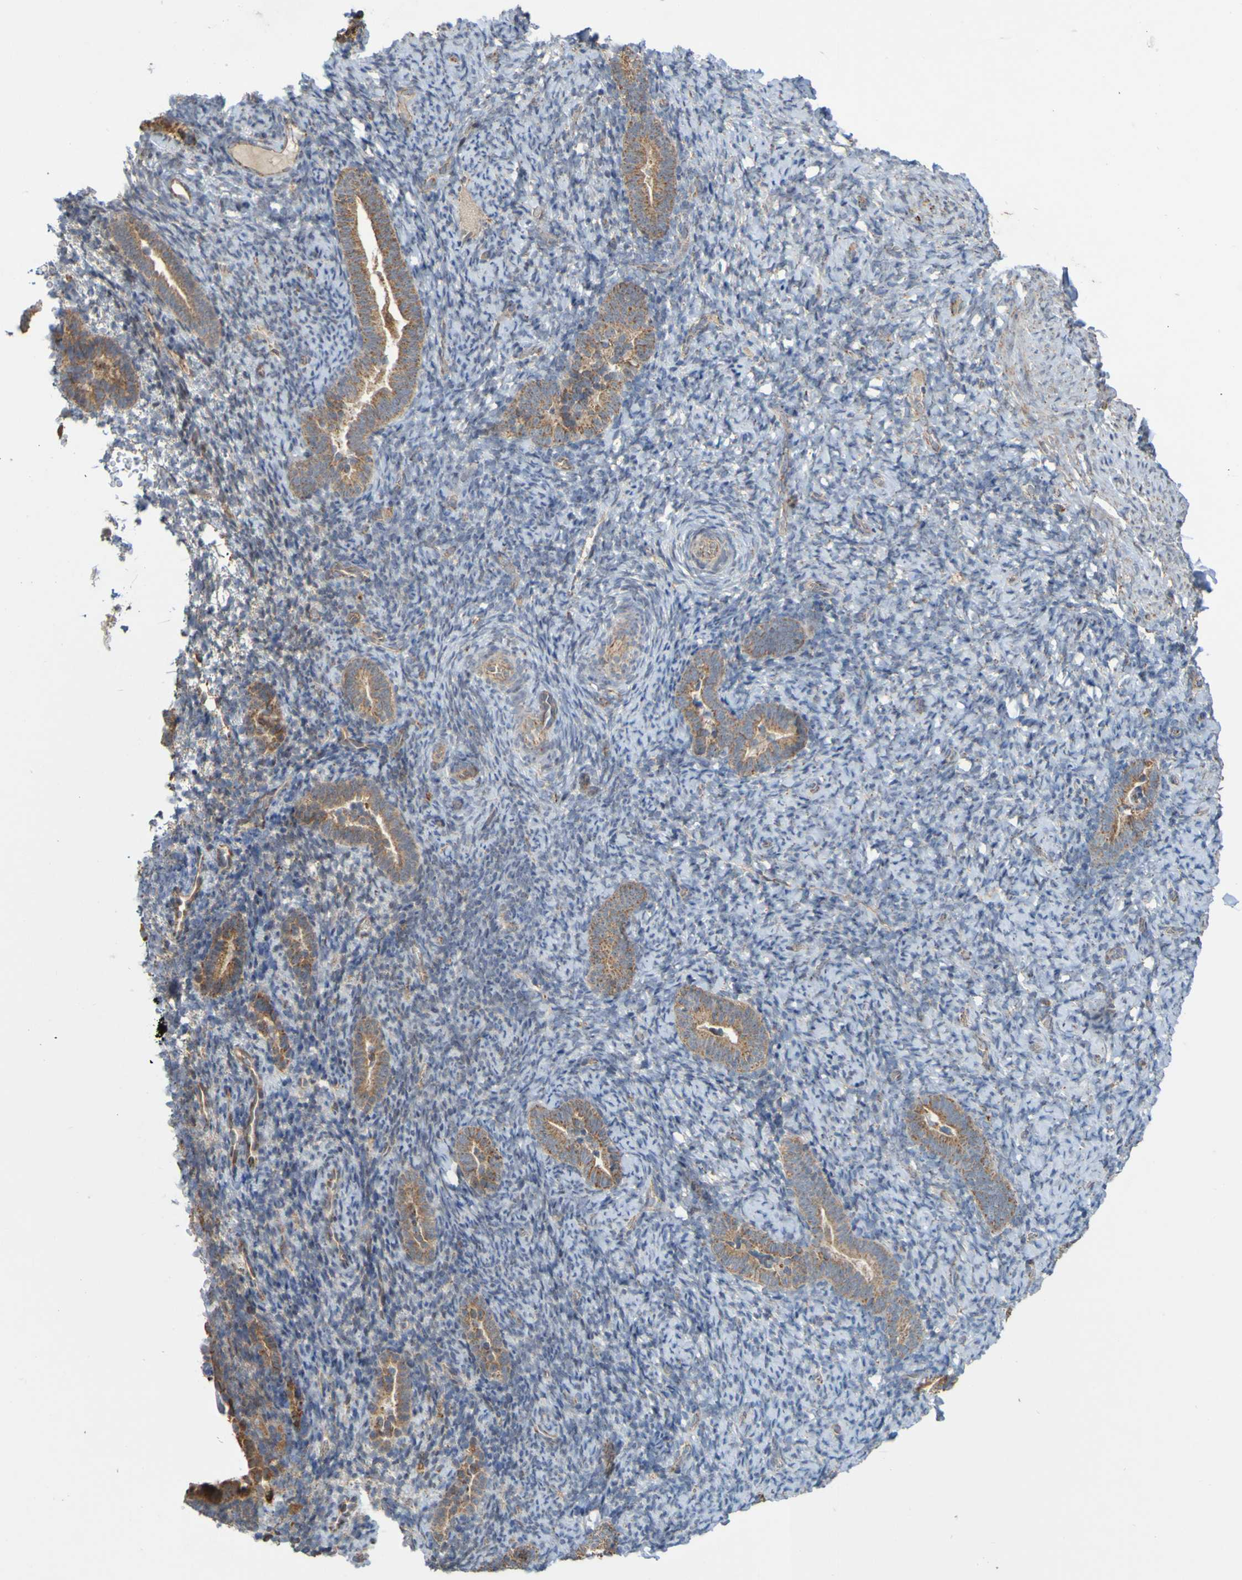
{"staining": {"intensity": "weak", "quantity": "<25%", "location": "cytoplasmic/membranous"}, "tissue": "endometrium", "cell_type": "Cells in endometrial stroma", "image_type": "normal", "snomed": [{"axis": "morphology", "description": "Normal tissue, NOS"}, {"axis": "topography", "description": "Endometrium"}], "caption": "The photomicrograph reveals no staining of cells in endometrial stroma in unremarkable endometrium. (Stains: DAB (3,3'-diaminobenzidine) IHC with hematoxylin counter stain, Microscopy: brightfield microscopy at high magnification).", "gene": "TMBIM1", "patient": {"sex": "female", "age": 51}}